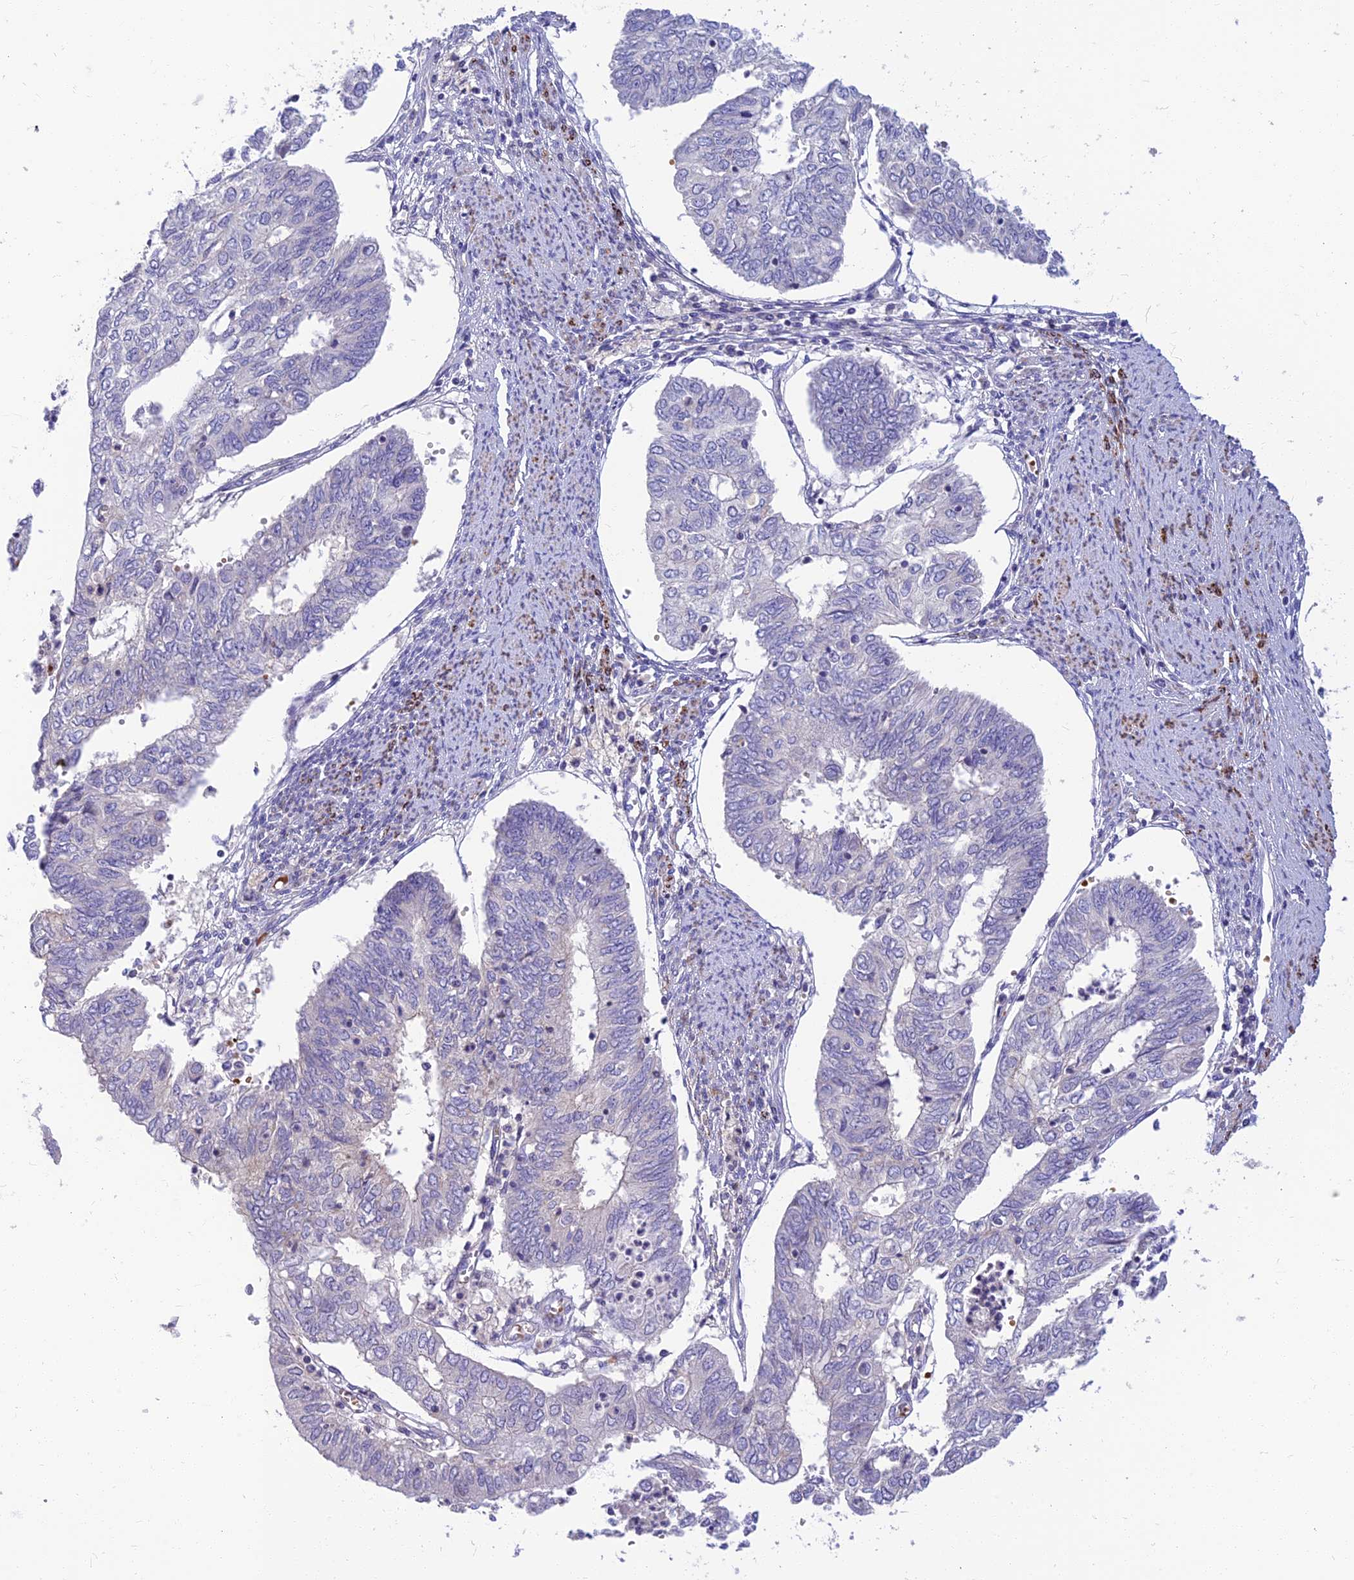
{"staining": {"intensity": "negative", "quantity": "none", "location": "none"}, "tissue": "endometrial cancer", "cell_type": "Tumor cells", "image_type": "cancer", "snomed": [{"axis": "morphology", "description": "Adenocarcinoma, NOS"}, {"axis": "topography", "description": "Endometrium"}], "caption": "IHC micrograph of human endometrial cancer stained for a protein (brown), which reveals no positivity in tumor cells.", "gene": "CLIP4", "patient": {"sex": "female", "age": 68}}